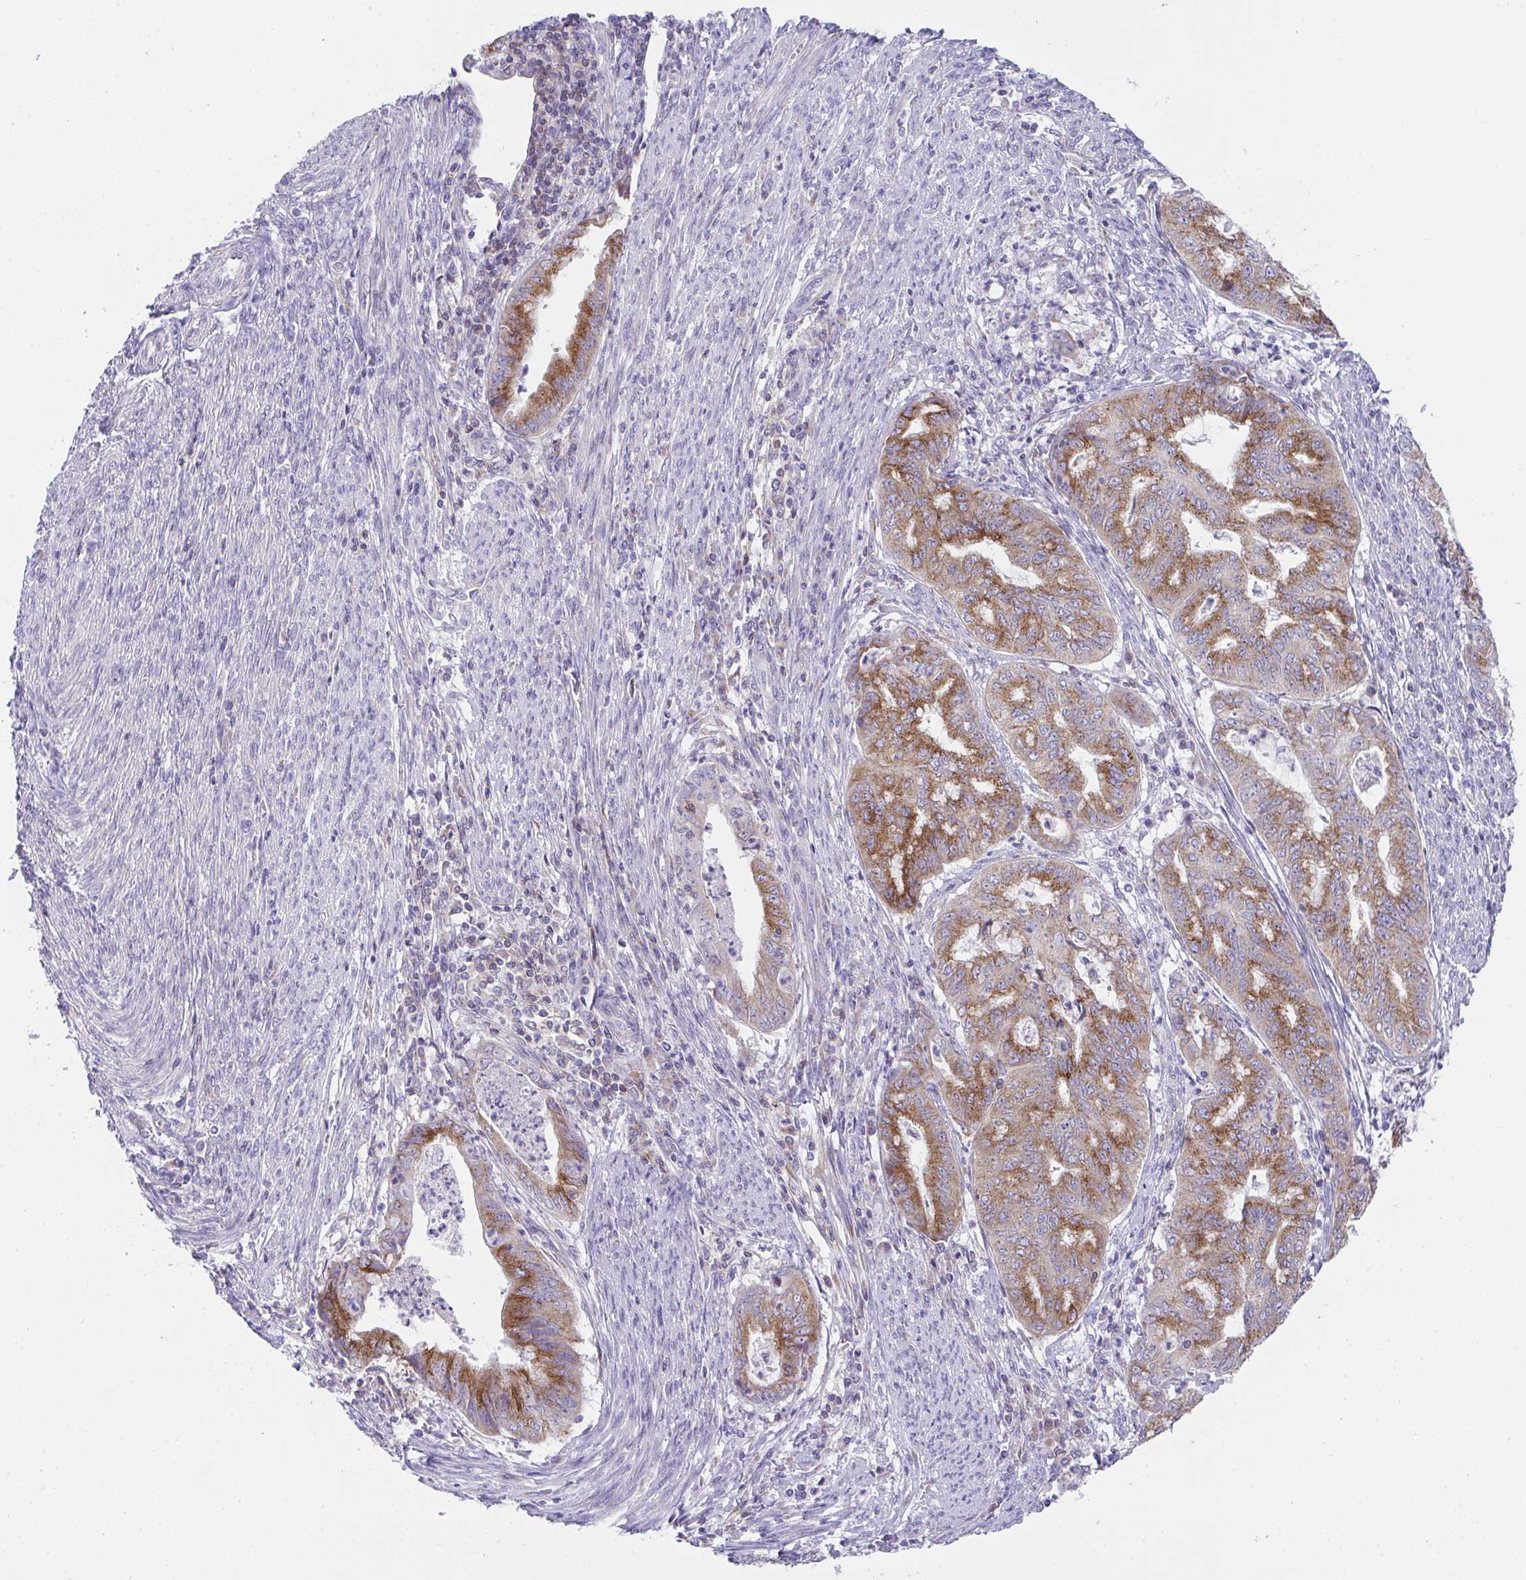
{"staining": {"intensity": "moderate", "quantity": ">75%", "location": "cytoplasmic/membranous"}, "tissue": "endometrial cancer", "cell_type": "Tumor cells", "image_type": "cancer", "snomed": [{"axis": "morphology", "description": "Adenocarcinoma, NOS"}, {"axis": "topography", "description": "Endometrium"}], "caption": "A medium amount of moderate cytoplasmic/membranous expression is seen in about >75% of tumor cells in endometrial cancer (adenocarcinoma) tissue.", "gene": "MIA3", "patient": {"sex": "female", "age": 79}}